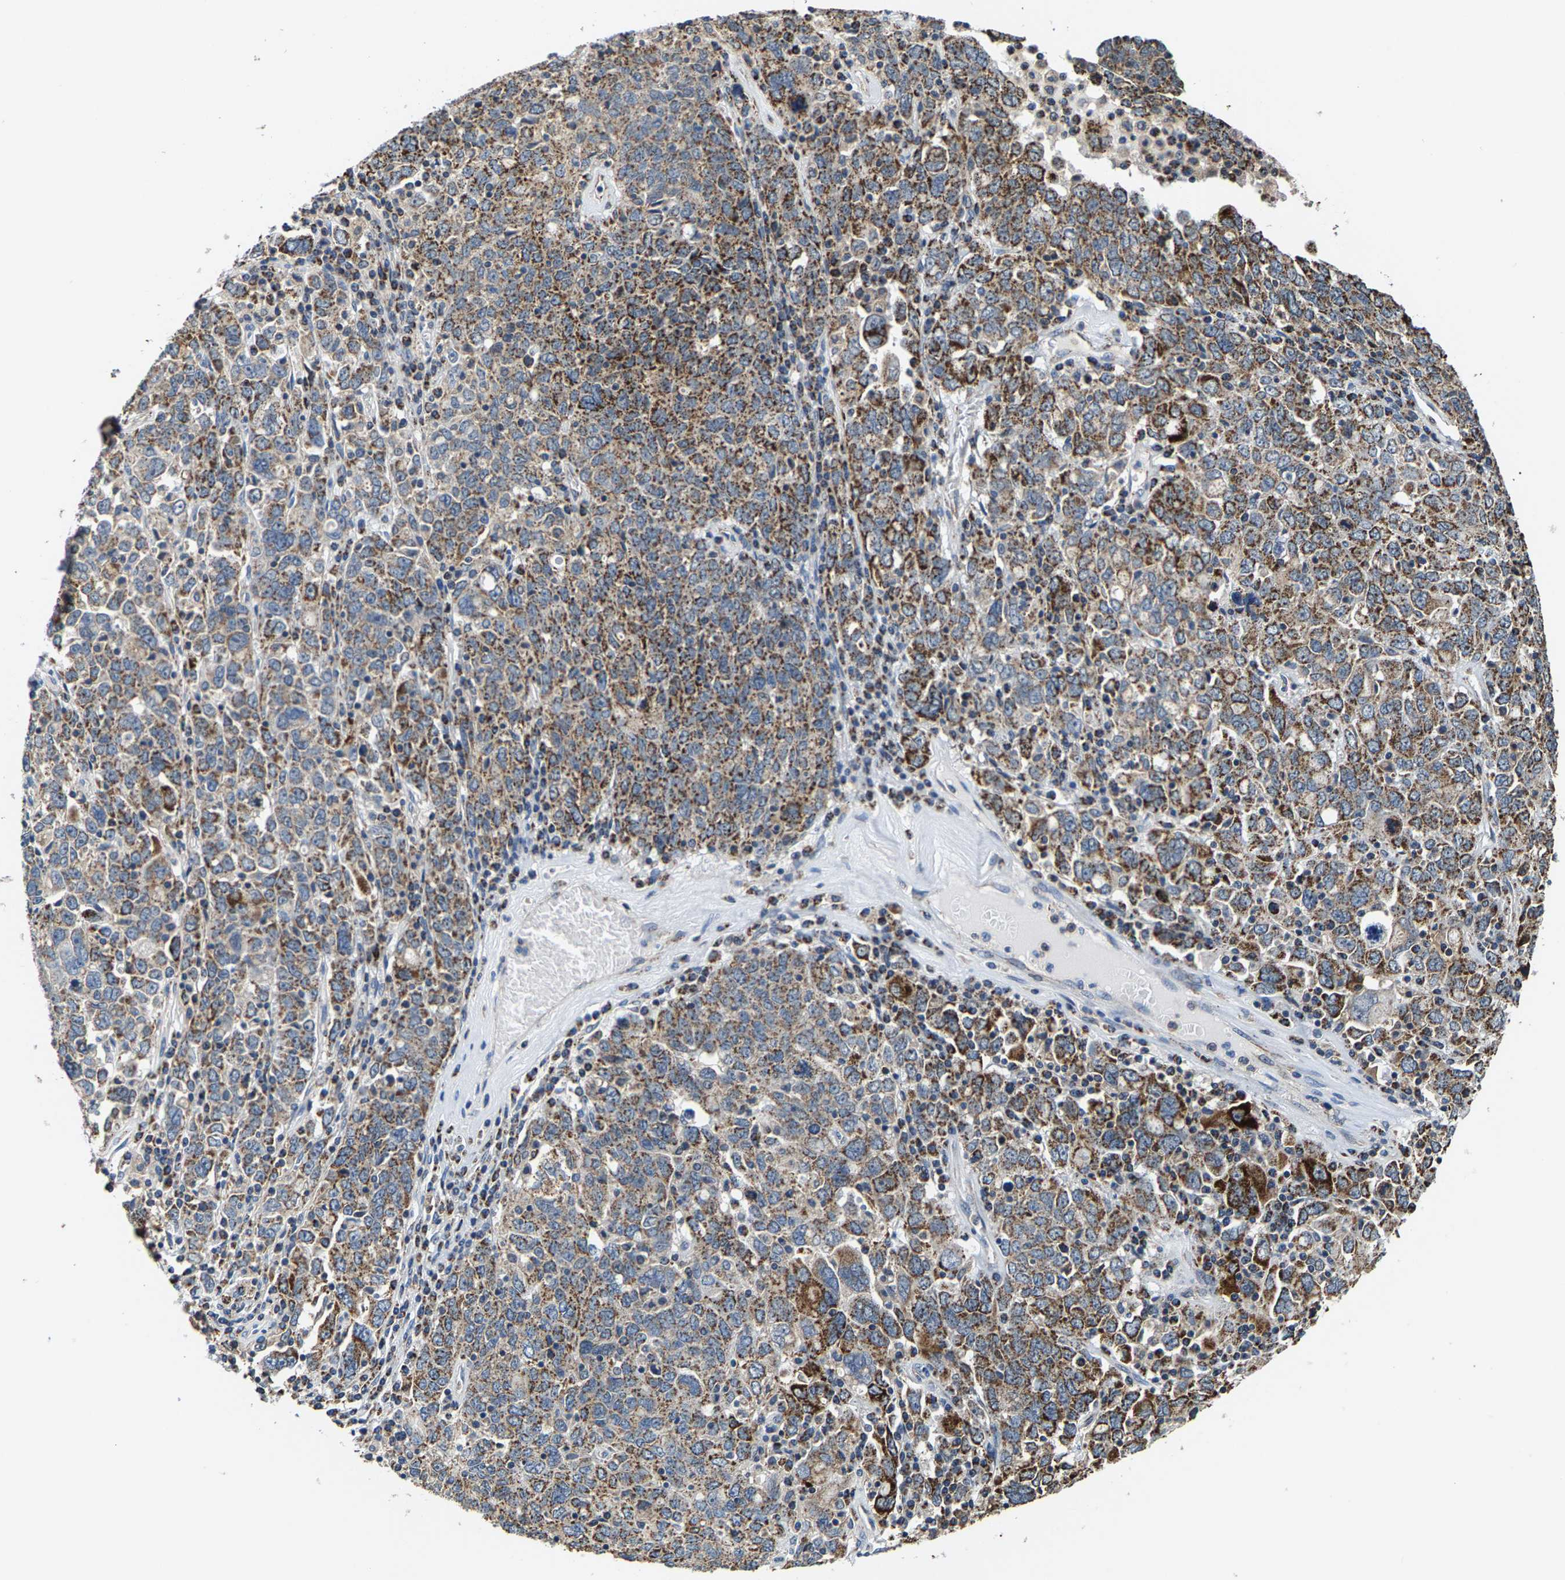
{"staining": {"intensity": "moderate", "quantity": ">75%", "location": "cytoplasmic/membranous"}, "tissue": "ovarian cancer", "cell_type": "Tumor cells", "image_type": "cancer", "snomed": [{"axis": "morphology", "description": "Carcinoma, endometroid"}, {"axis": "topography", "description": "Ovary"}], "caption": "Endometroid carcinoma (ovarian) stained for a protein shows moderate cytoplasmic/membranous positivity in tumor cells.", "gene": "SHMT2", "patient": {"sex": "female", "age": 62}}